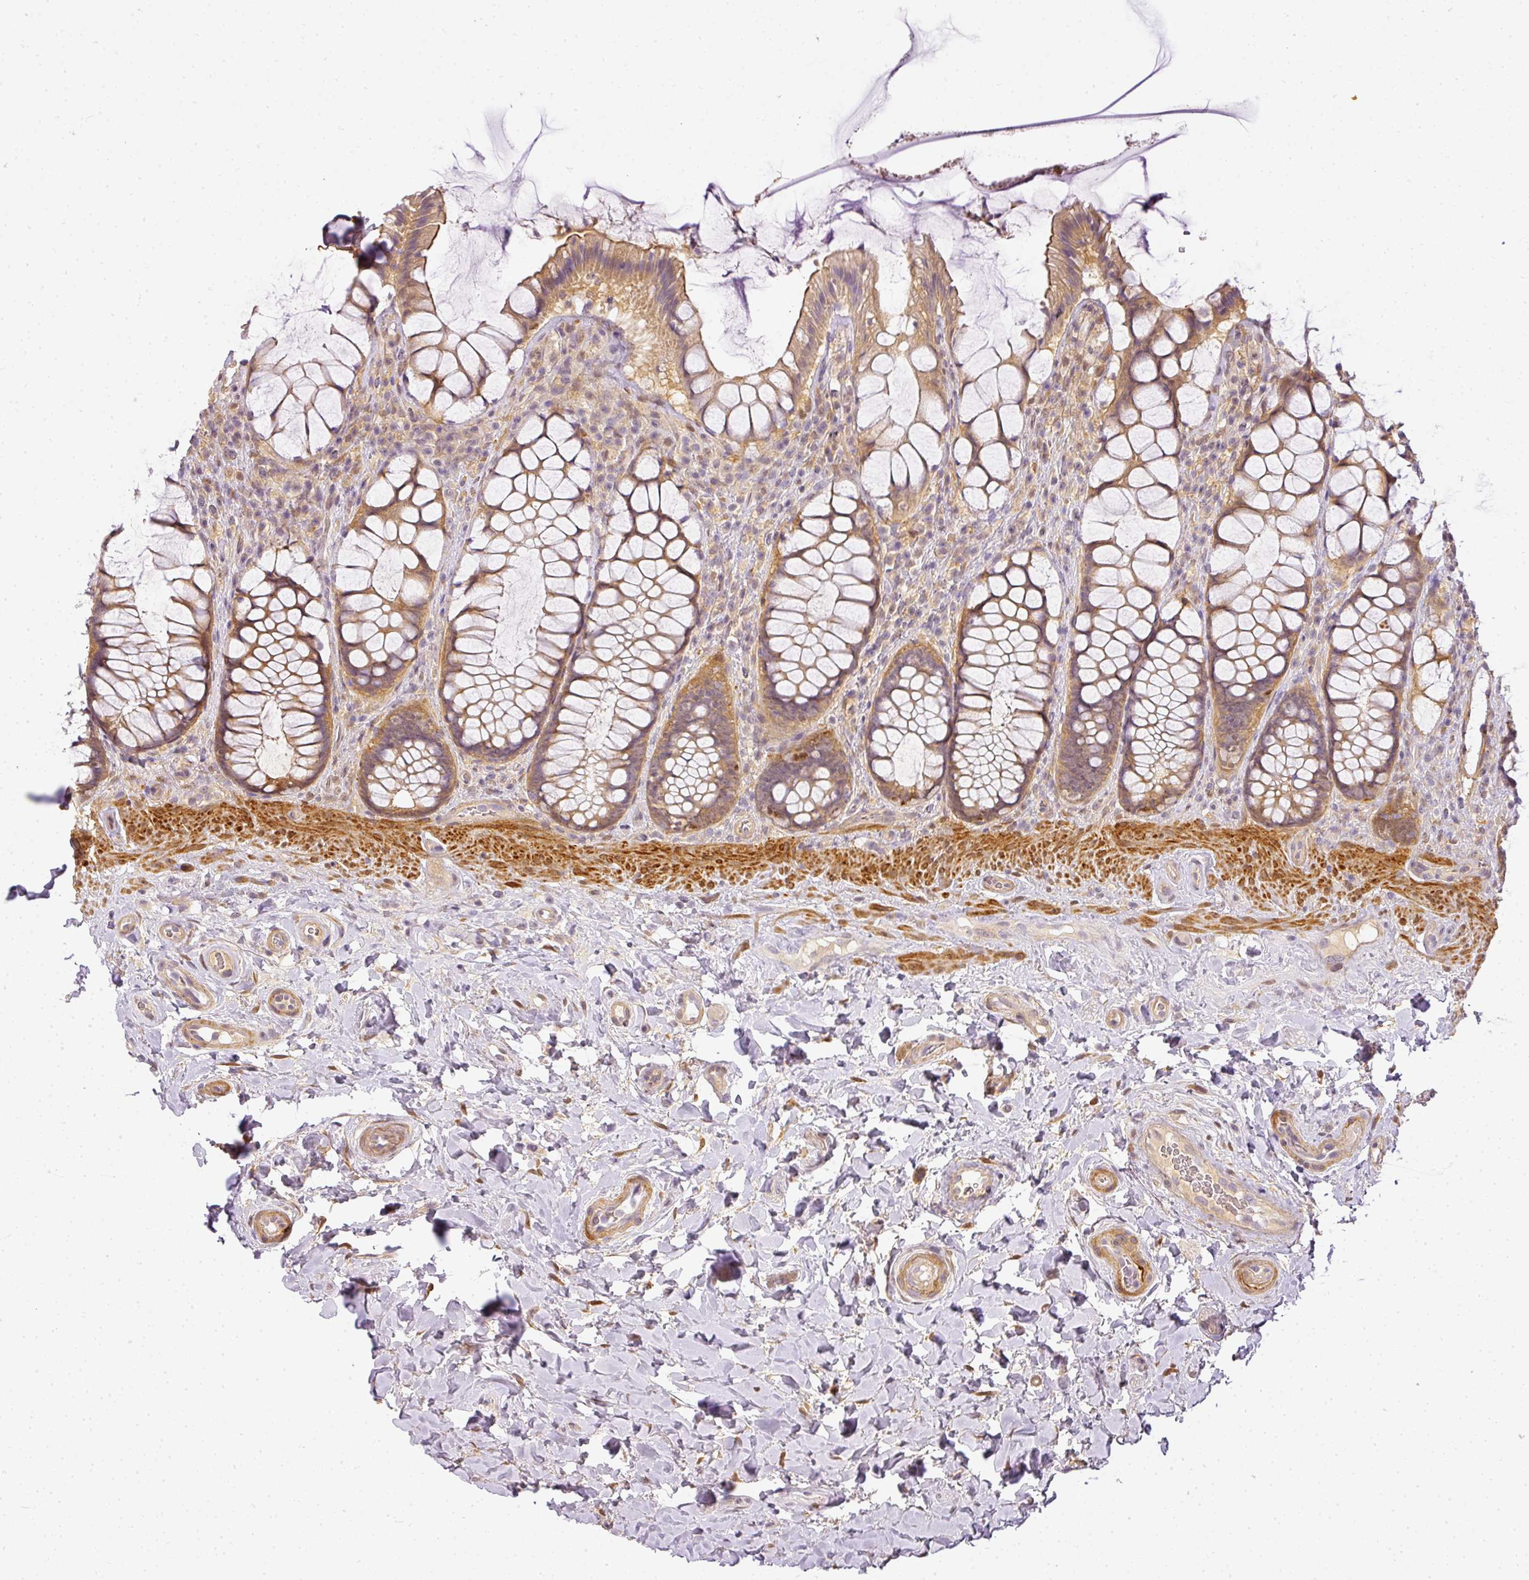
{"staining": {"intensity": "moderate", "quantity": ">75%", "location": "cytoplasmic/membranous"}, "tissue": "rectum", "cell_type": "Glandular cells", "image_type": "normal", "snomed": [{"axis": "morphology", "description": "Normal tissue, NOS"}, {"axis": "topography", "description": "Rectum"}], "caption": "Immunohistochemistry (IHC) (DAB) staining of unremarkable human rectum displays moderate cytoplasmic/membranous protein positivity in approximately >75% of glandular cells.", "gene": "ADH5", "patient": {"sex": "female", "age": 58}}